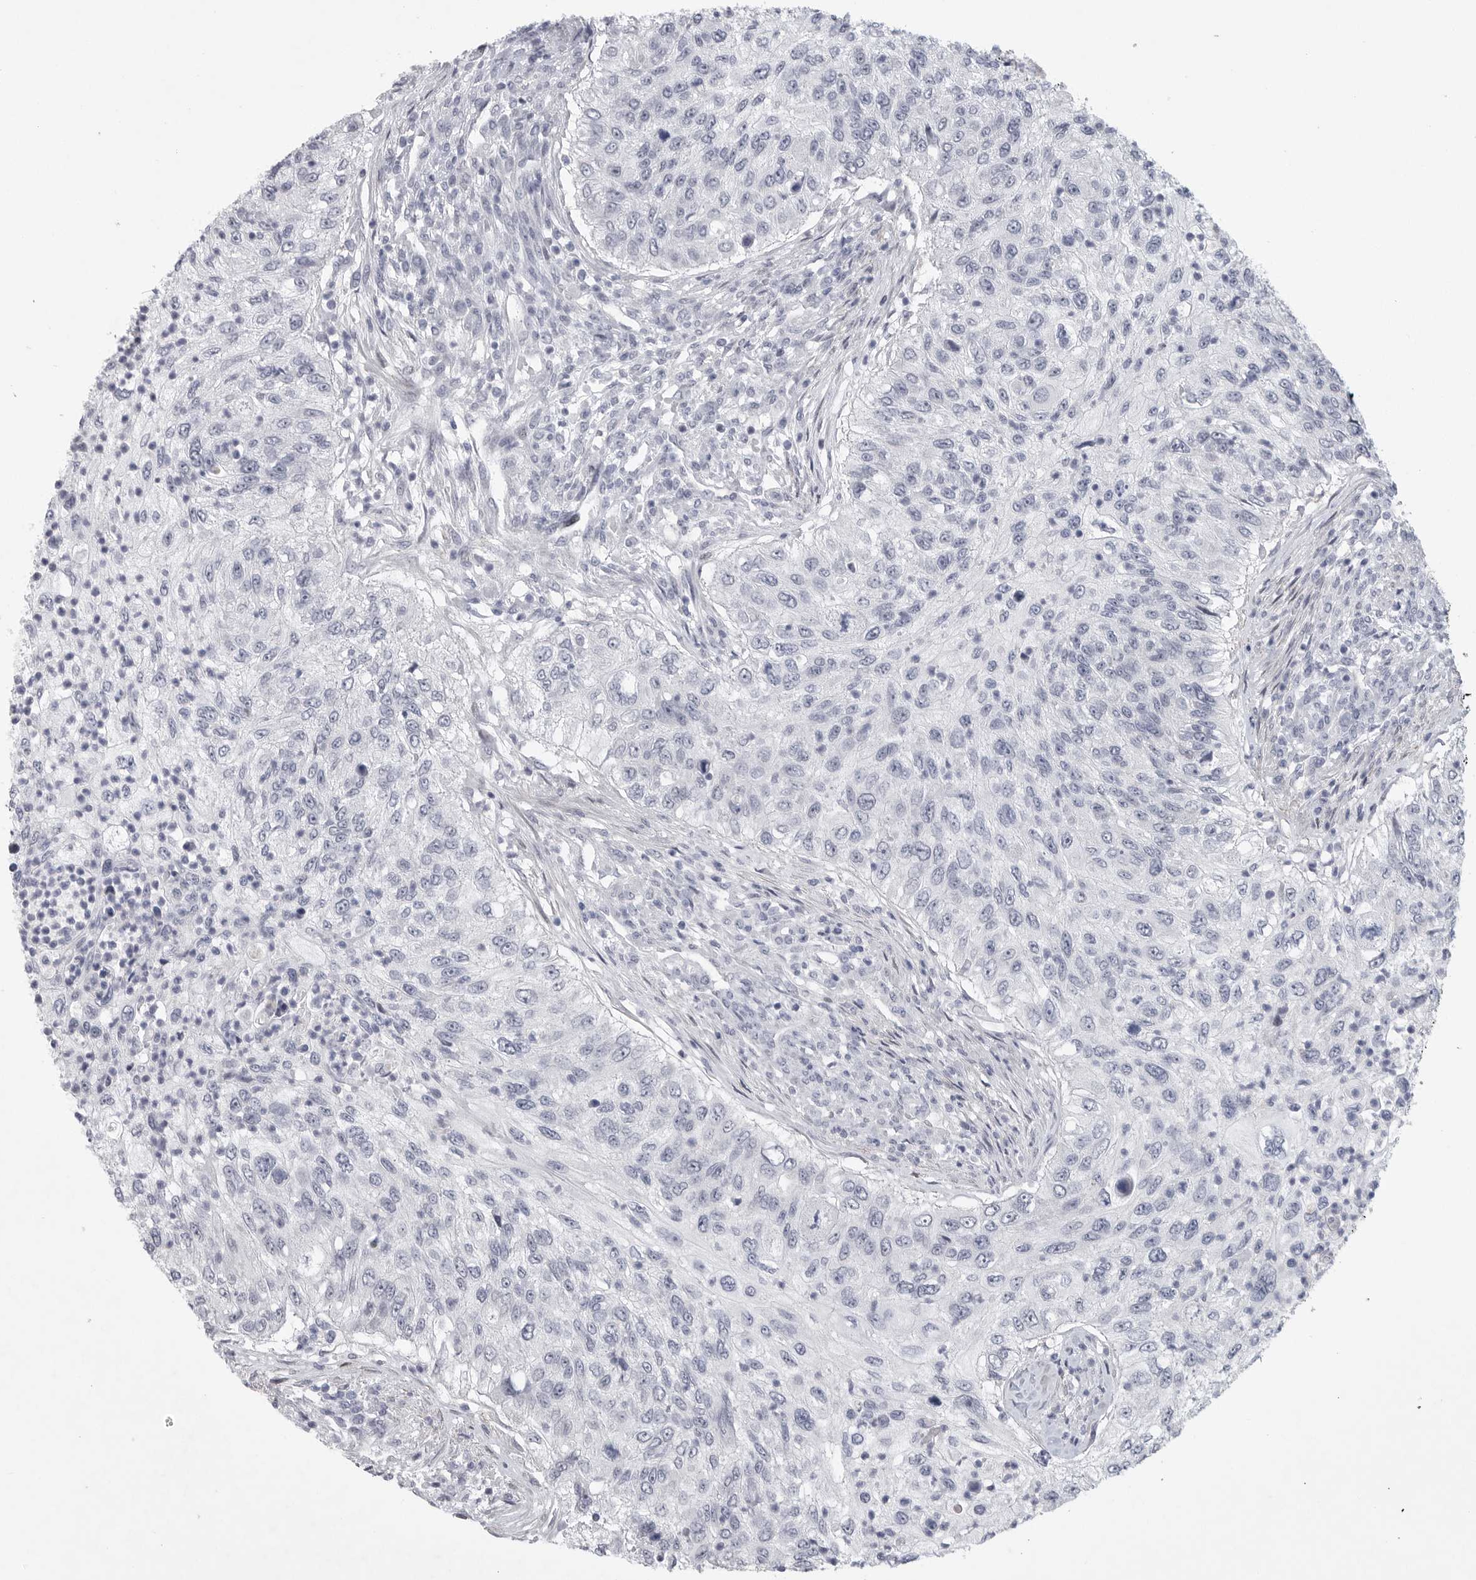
{"staining": {"intensity": "negative", "quantity": "none", "location": "none"}, "tissue": "urothelial cancer", "cell_type": "Tumor cells", "image_type": "cancer", "snomed": [{"axis": "morphology", "description": "Urothelial carcinoma, High grade"}, {"axis": "topography", "description": "Urinary bladder"}], "caption": "Tumor cells show no significant staining in urothelial cancer.", "gene": "TNR", "patient": {"sex": "female", "age": 60}}